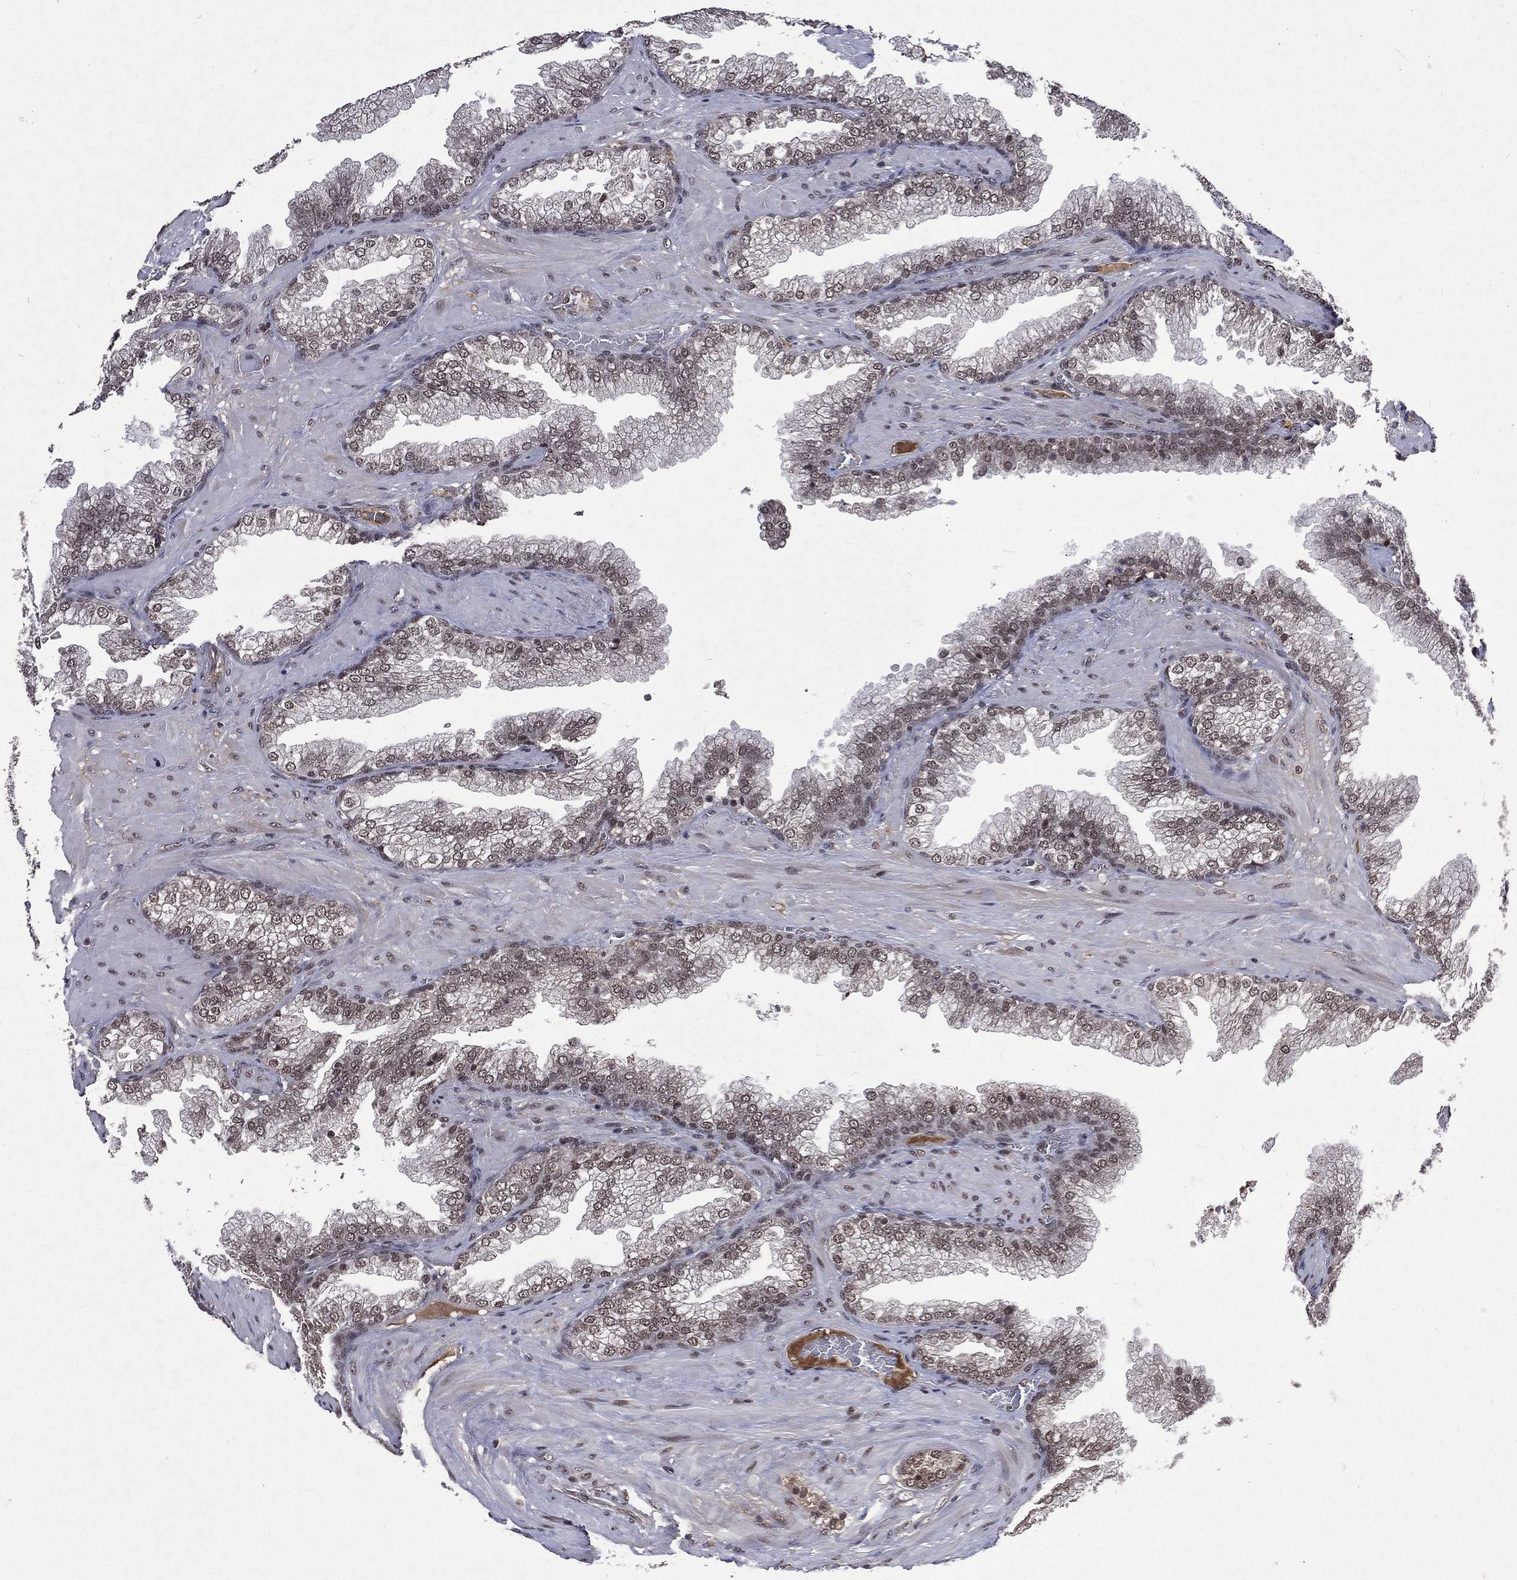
{"staining": {"intensity": "weak", "quantity": "<25%", "location": "nuclear"}, "tissue": "prostate cancer", "cell_type": "Tumor cells", "image_type": "cancer", "snomed": [{"axis": "morphology", "description": "Adenocarcinoma, Low grade"}, {"axis": "topography", "description": "Prostate"}], "caption": "Immunohistochemistry (IHC) photomicrograph of human prostate low-grade adenocarcinoma stained for a protein (brown), which demonstrates no expression in tumor cells. (Stains: DAB immunohistochemistry with hematoxylin counter stain, Microscopy: brightfield microscopy at high magnification).", "gene": "DMAP1", "patient": {"sex": "male", "age": 57}}